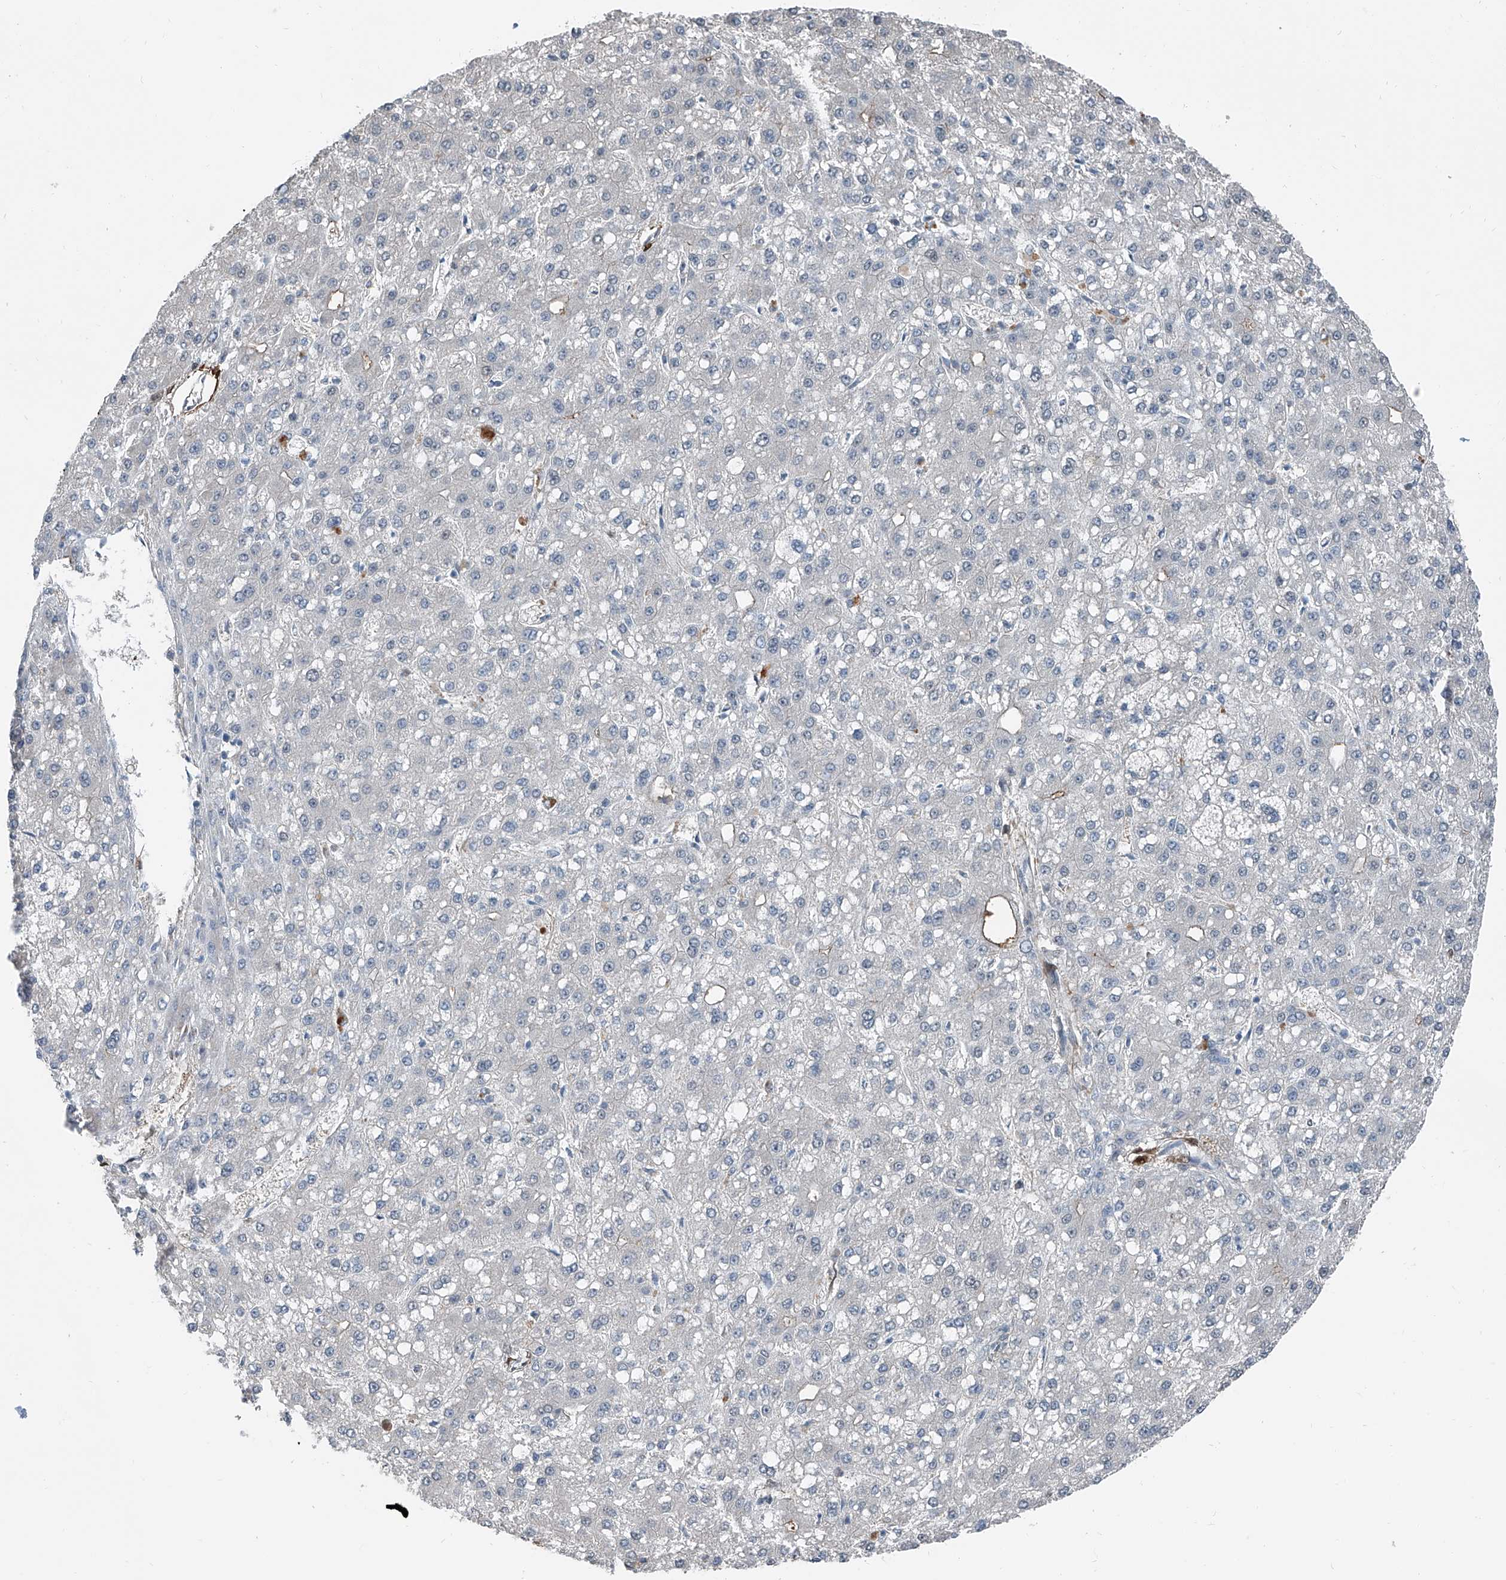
{"staining": {"intensity": "negative", "quantity": "none", "location": "none"}, "tissue": "liver cancer", "cell_type": "Tumor cells", "image_type": "cancer", "snomed": [{"axis": "morphology", "description": "Carcinoma, Hepatocellular, NOS"}, {"axis": "topography", "description": "Liver"}], "caption": "There is no significant expression in tumor cells of liver hepatocellular carcinoma.", "gene": "HSPA6", "patient": {"sex": "male", "age": 67}}